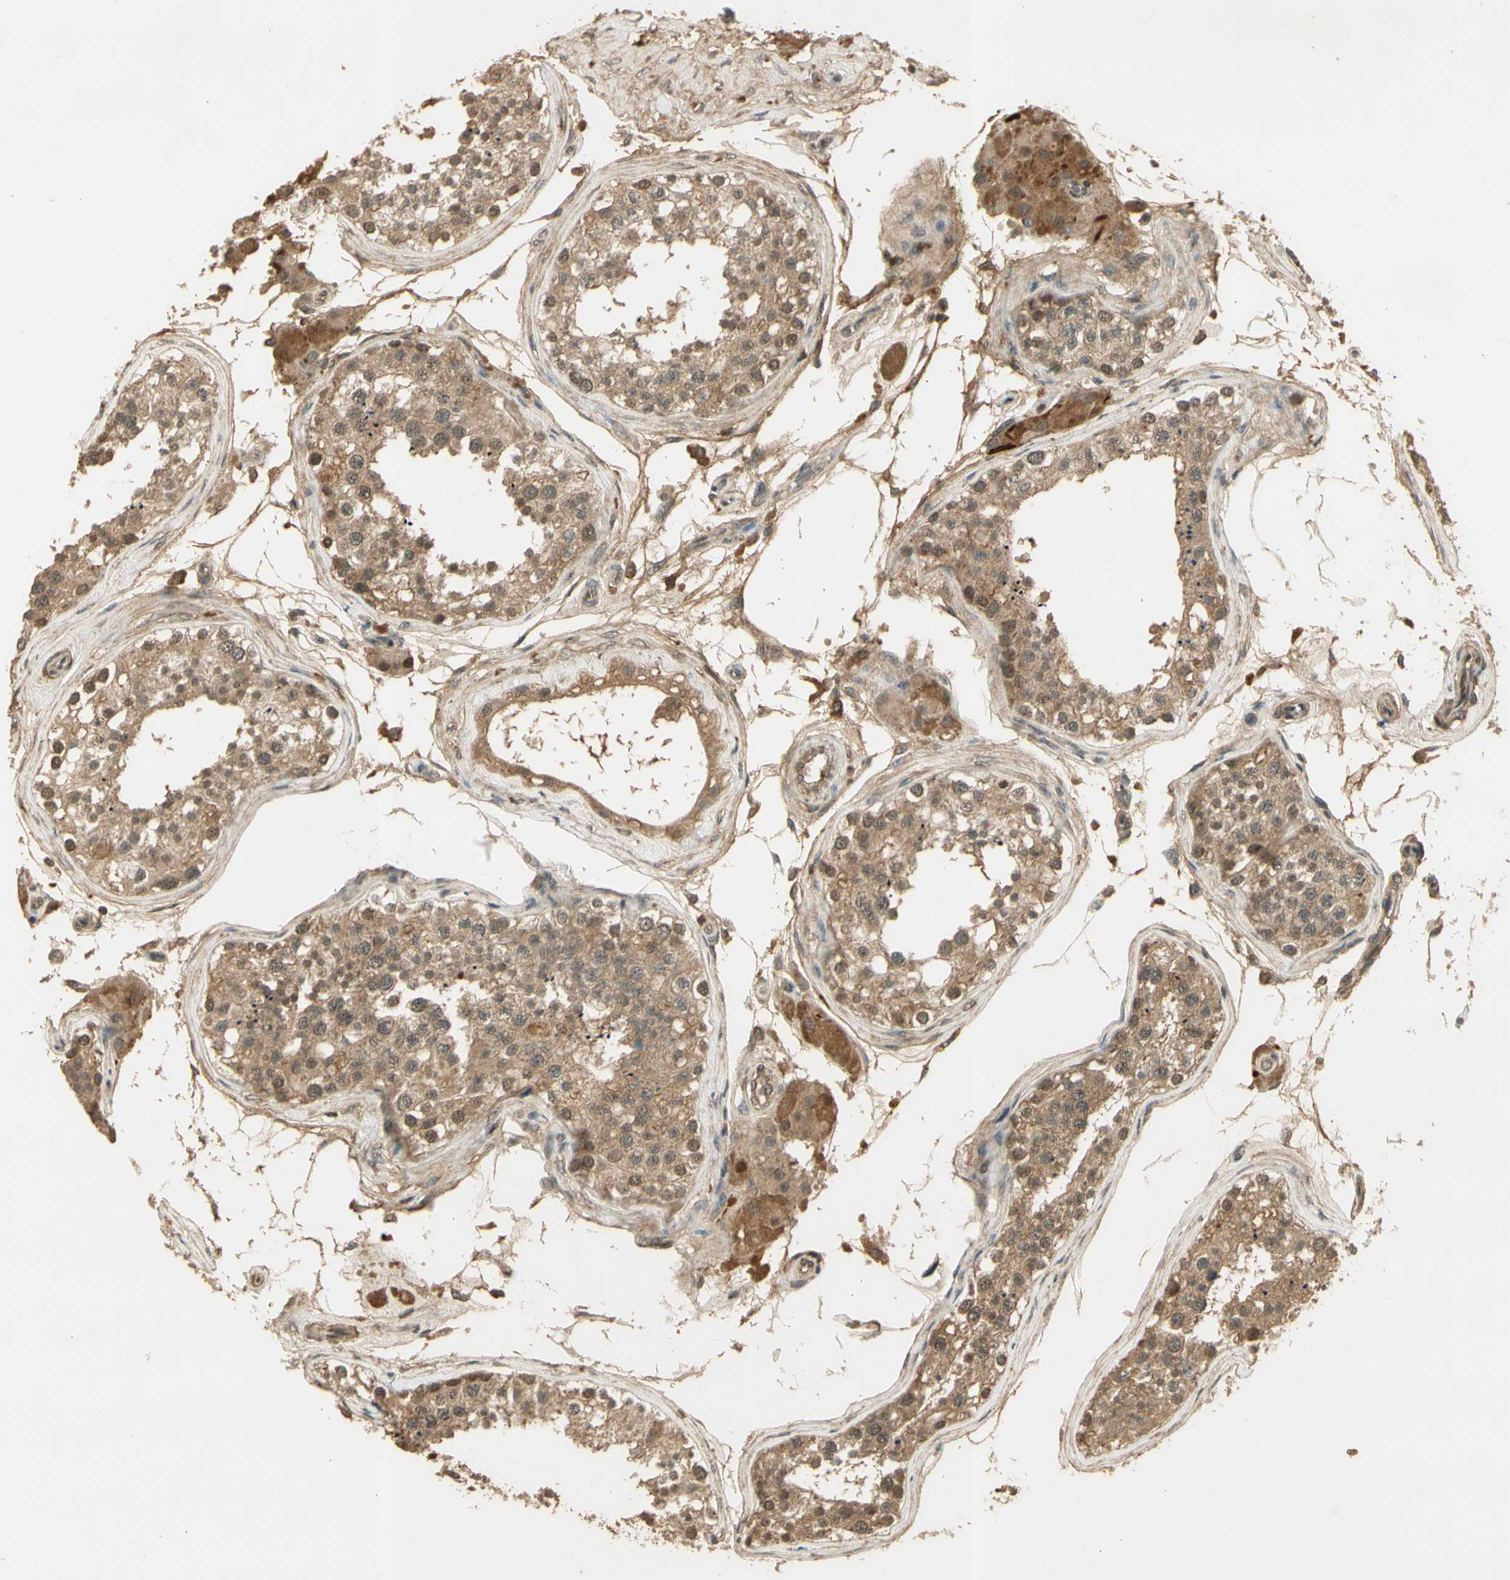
{"staining": {"intensity": "moderate", "quantity": ">75%", "location": "cytoplasmic/membranous,nuclear"}, "tissue": "testis", "cell_type": "Cells in seminiferous ducts", "image_type": "normal", "snomed": [{"axis": "morphology", "description": "Normal tissue, NOS"}, {"axis": "topography", "description": "Testis"}], "caption": "Immunohistochemical staining of benign human testis demonstrates moderate cytoplasmic/membranous,nuclear protein staining in about >75% of cells in seminiferous ducts. The staining was performed using DAB to visualize the protein expression in brown, while the nuclei were stained in blue with hematoxylin (Magnification: 20x).", "gene": "GMEB2", "patient": {"sex": "male", "age": 68}}